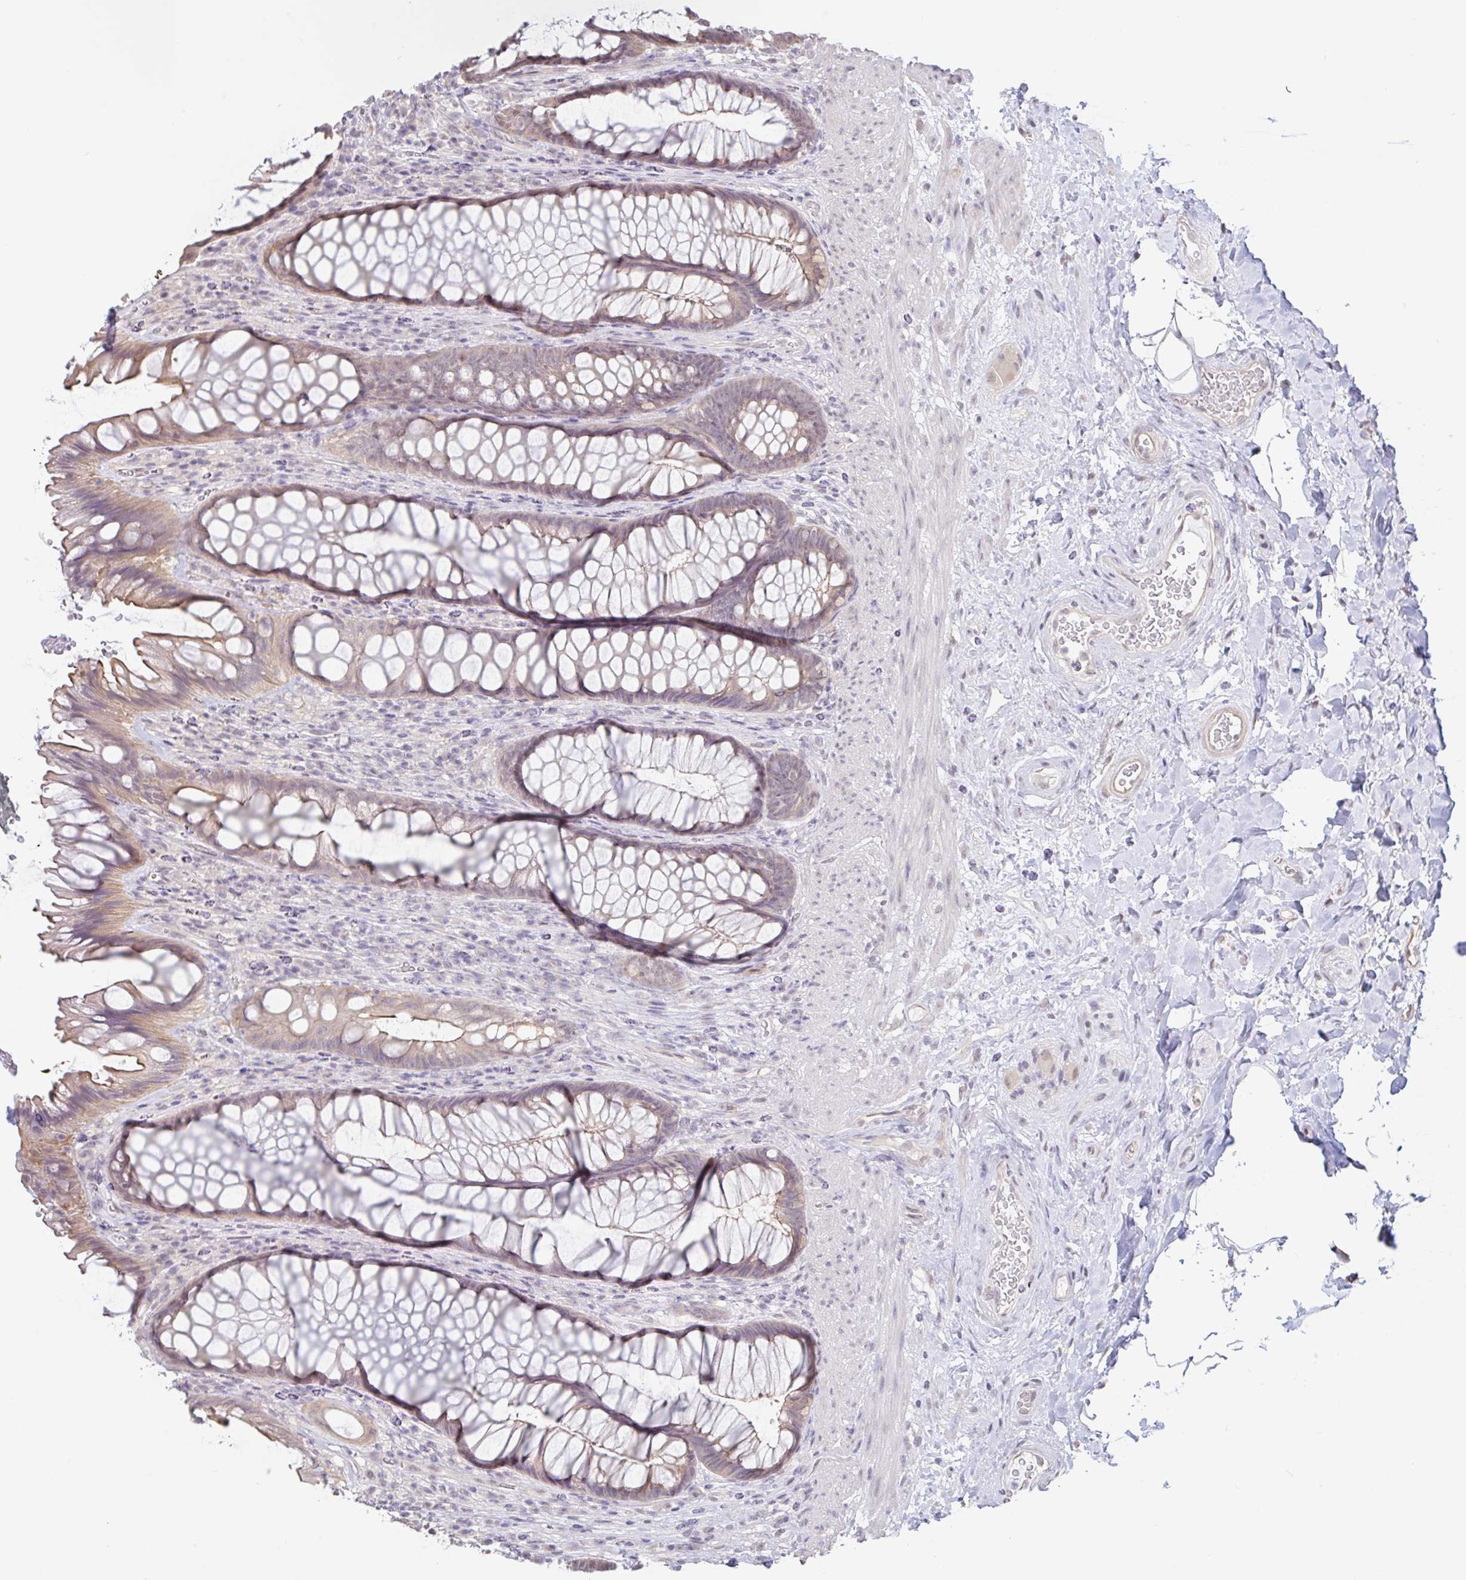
{"staining": {"intensity": "moderate", "quantity": "<25%", "location": "cytoplasmic/membranous"}, "tissue": "rectum", "cell_type": "Glandular cells", "image_type": "normal", "snomed": [{"axis": "morphology", "description": "Normal tissue, NOS"}, {"axis": "topography", "description": "Rectum"}], "caption": "Rectum stained with DAB IHC reveals low levels of moderate cytoplasmic/membranous expression in approximately <25% of glandular cells. (Brightfield microscopy of DAB IHC at high magnification).", "gene": "HYPK", "patient": {"sex": "male", "age": 53}}